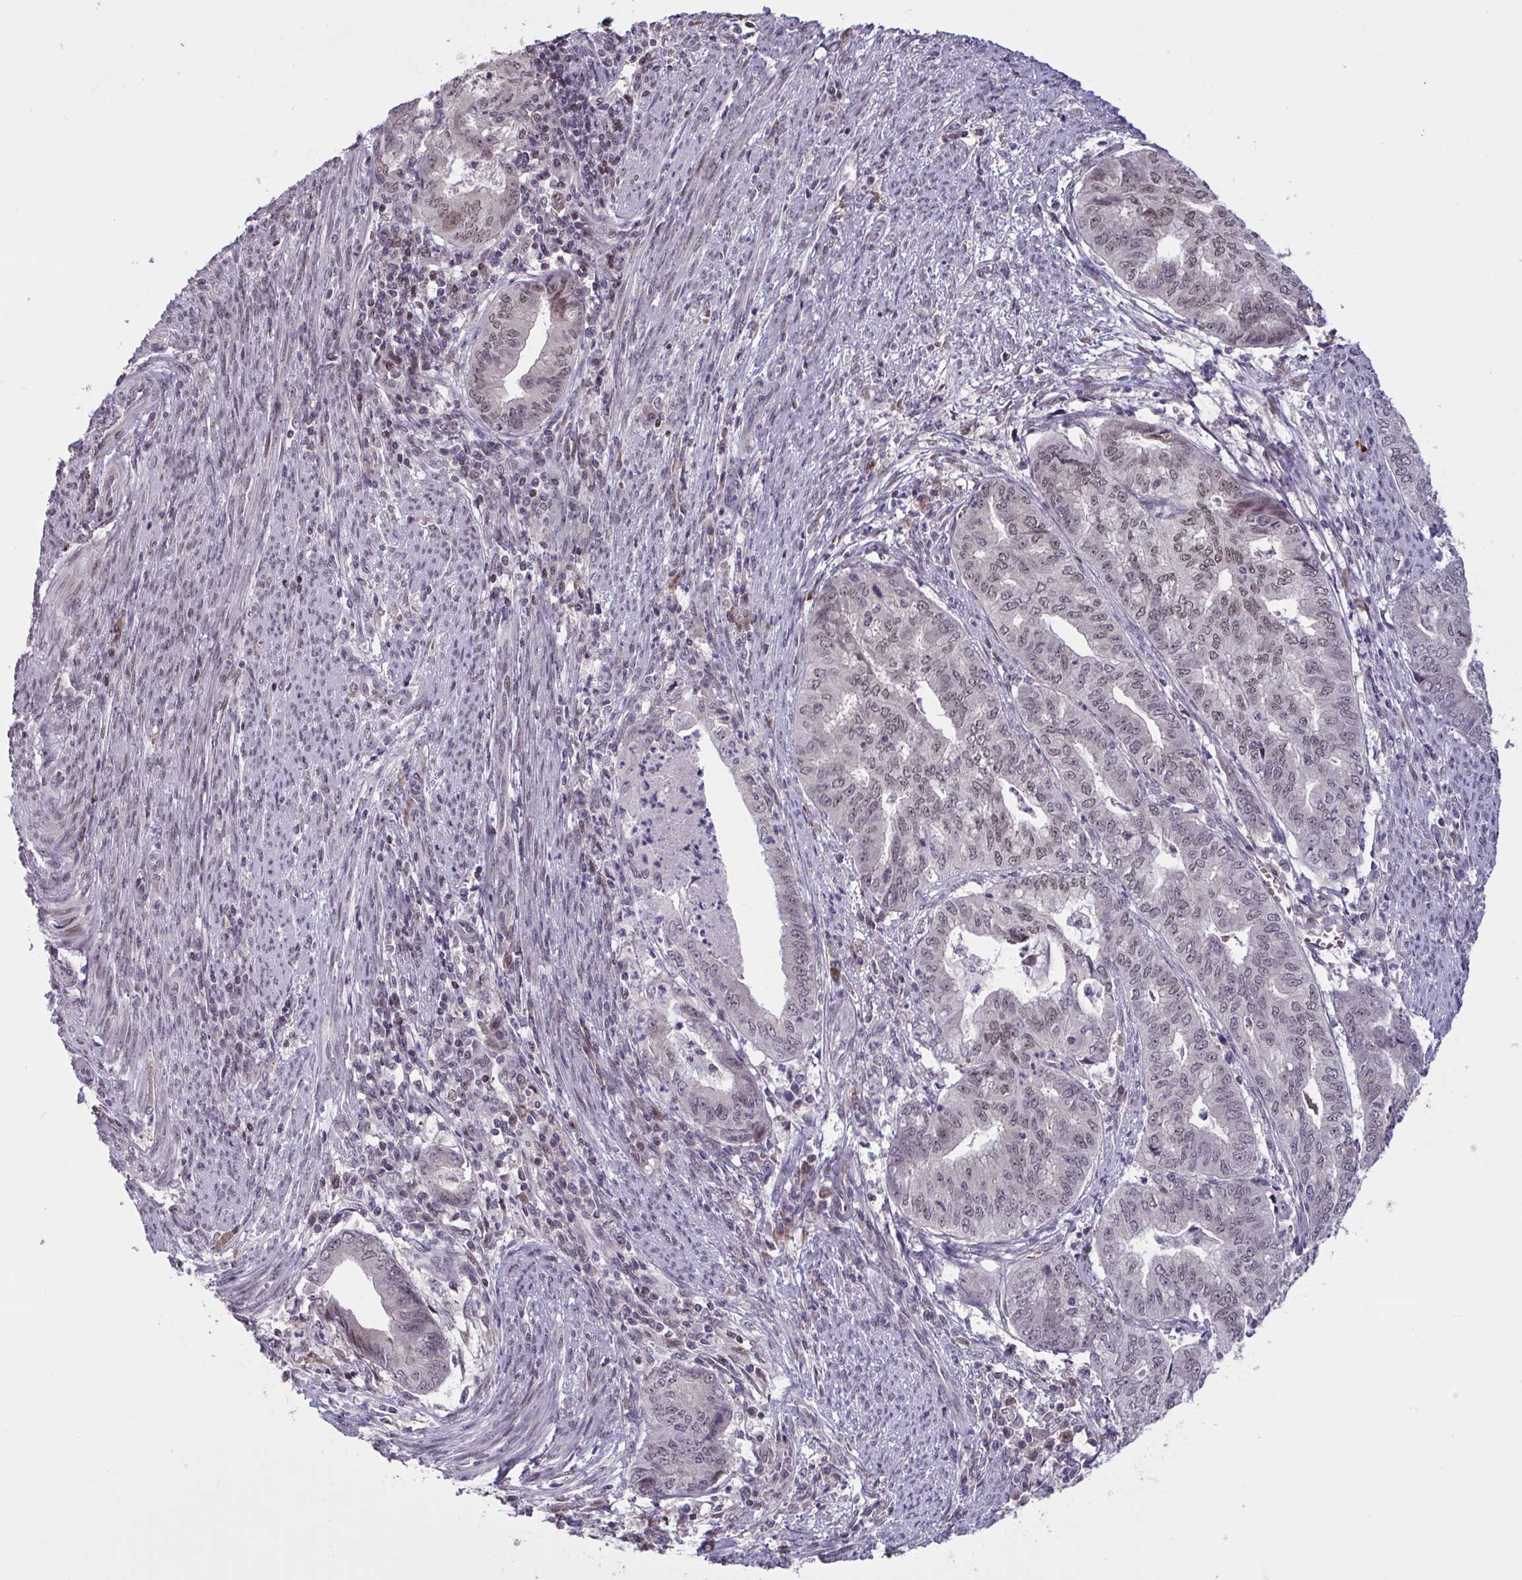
{"staining": {"intensity": "weak", "quantity": "25%-75%", "location": "nuclear"}, "tissue": "endometrial cancer", "cell_type": "Tumor cells", "image_type": "cancer", "snomed": [{"axis": "morphology", "description": "Adenocarcinoma, NOS"}, {"axis": "topography", "description": "Endometrium"}], "caption": "Endometrial adenocarcinoma tissue reveals weak nuclear expression in approximately 25%-75% of tumor cells", "gene": "ZNF414", "patient": {"sex": "female", "age": 79}}